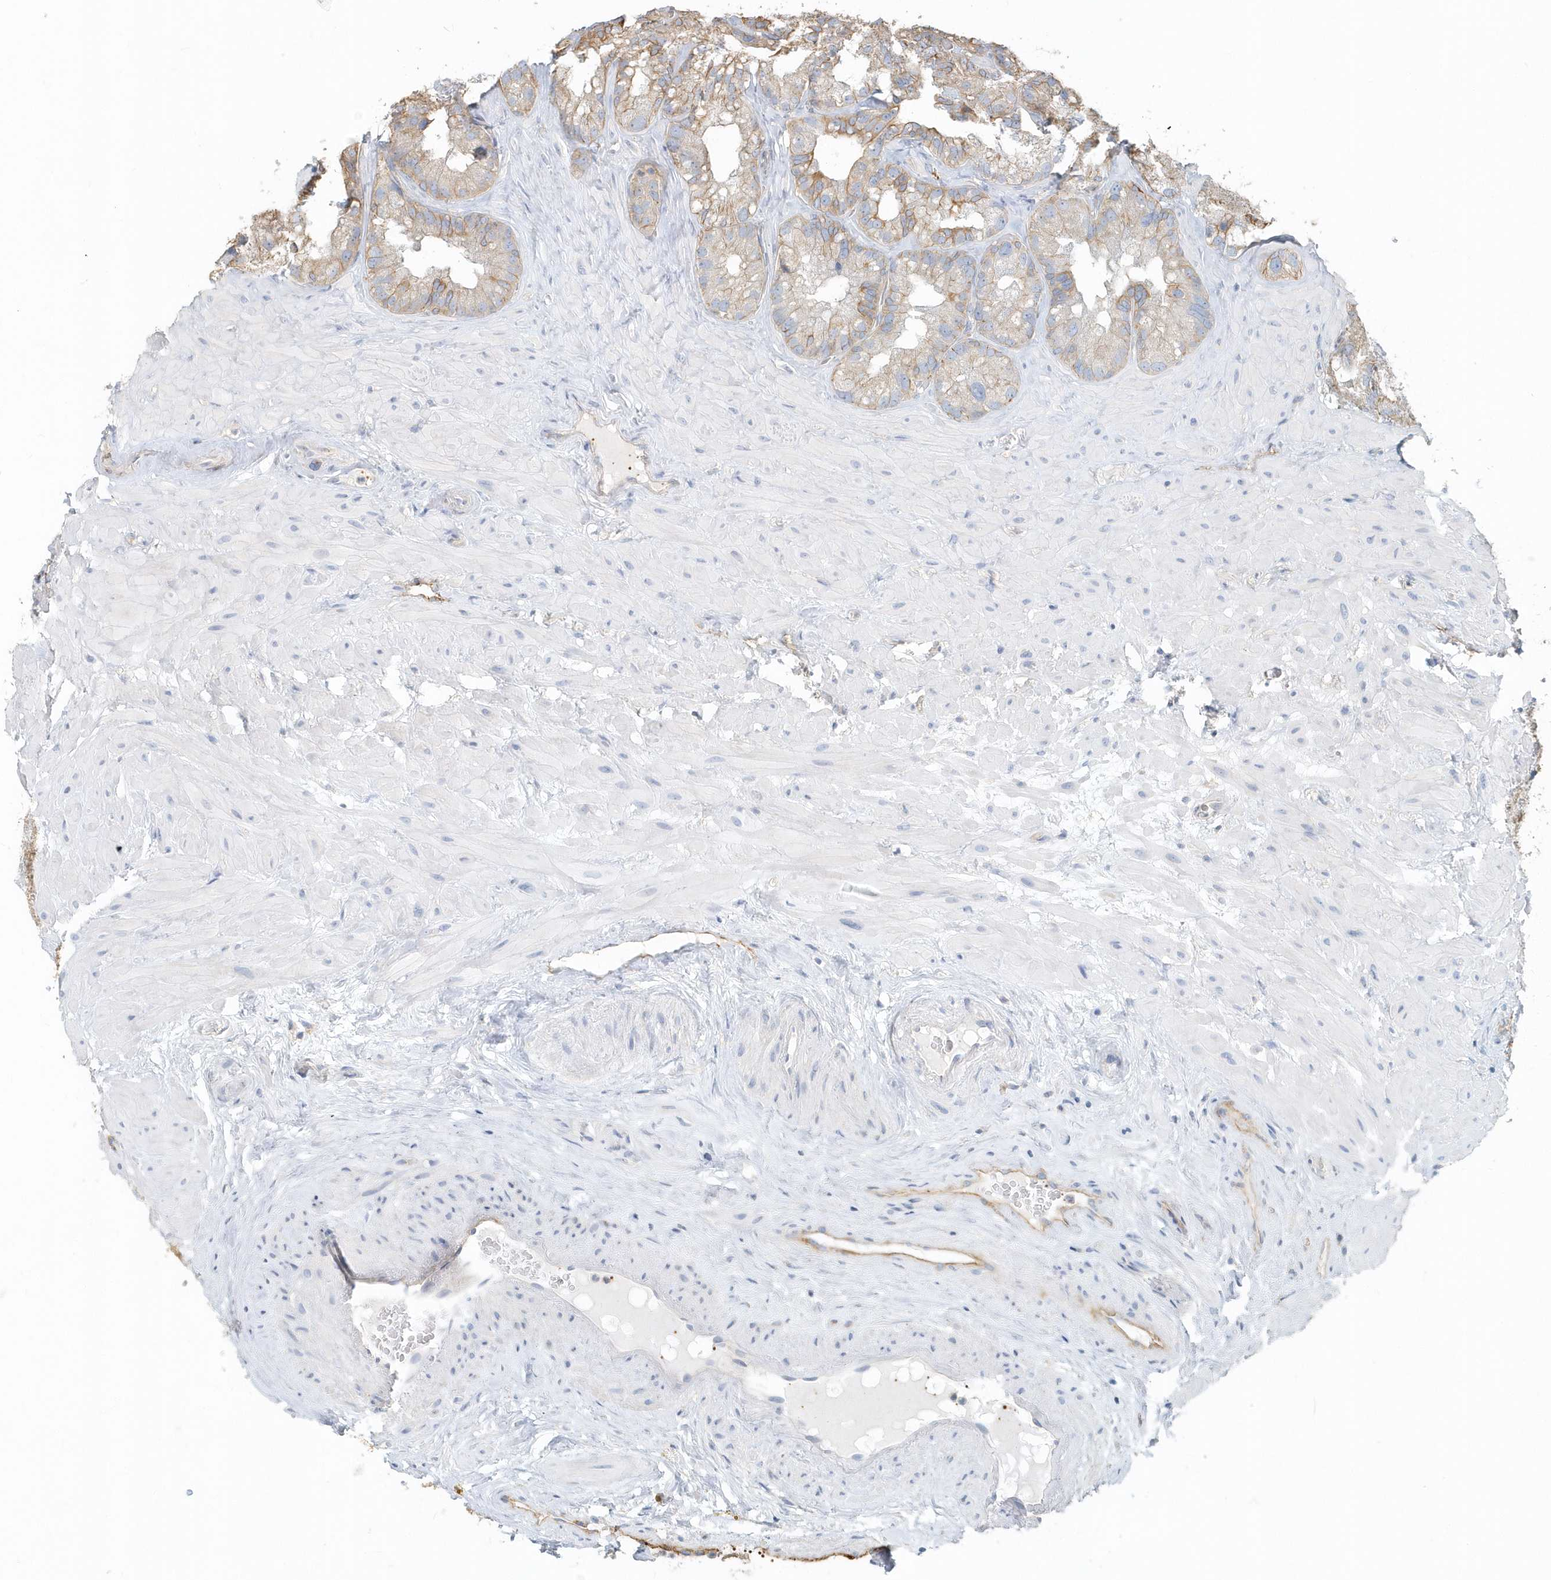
{"staining": {"intensity": "moderate", "quantity": "<25%", "location": "cytoplasmic/membranous"}, "tissue": "seminal vesicle", "cell_type": "Glandular cells", "image_type": "normal", "snomed": [{"axis": "morphology", "description": "Normal tissue, NOS"}, {"axis": "topography", "description": "Prostate"}, {"axis": "topography", "description": "Seminal veicle"}], "caption": "Immunohistochemical staining of normal human seminal vesicle demonstrates moderate cytoplasmic/membranous protein expression in about <25% of glandular cells. The staining is performed using DAB brown chromogen to label protein expression. The nuclei are counter-stained blue using hematoxylin.", "gene": "MMRN1", "patient": {"sex": "male", "age": 68}}